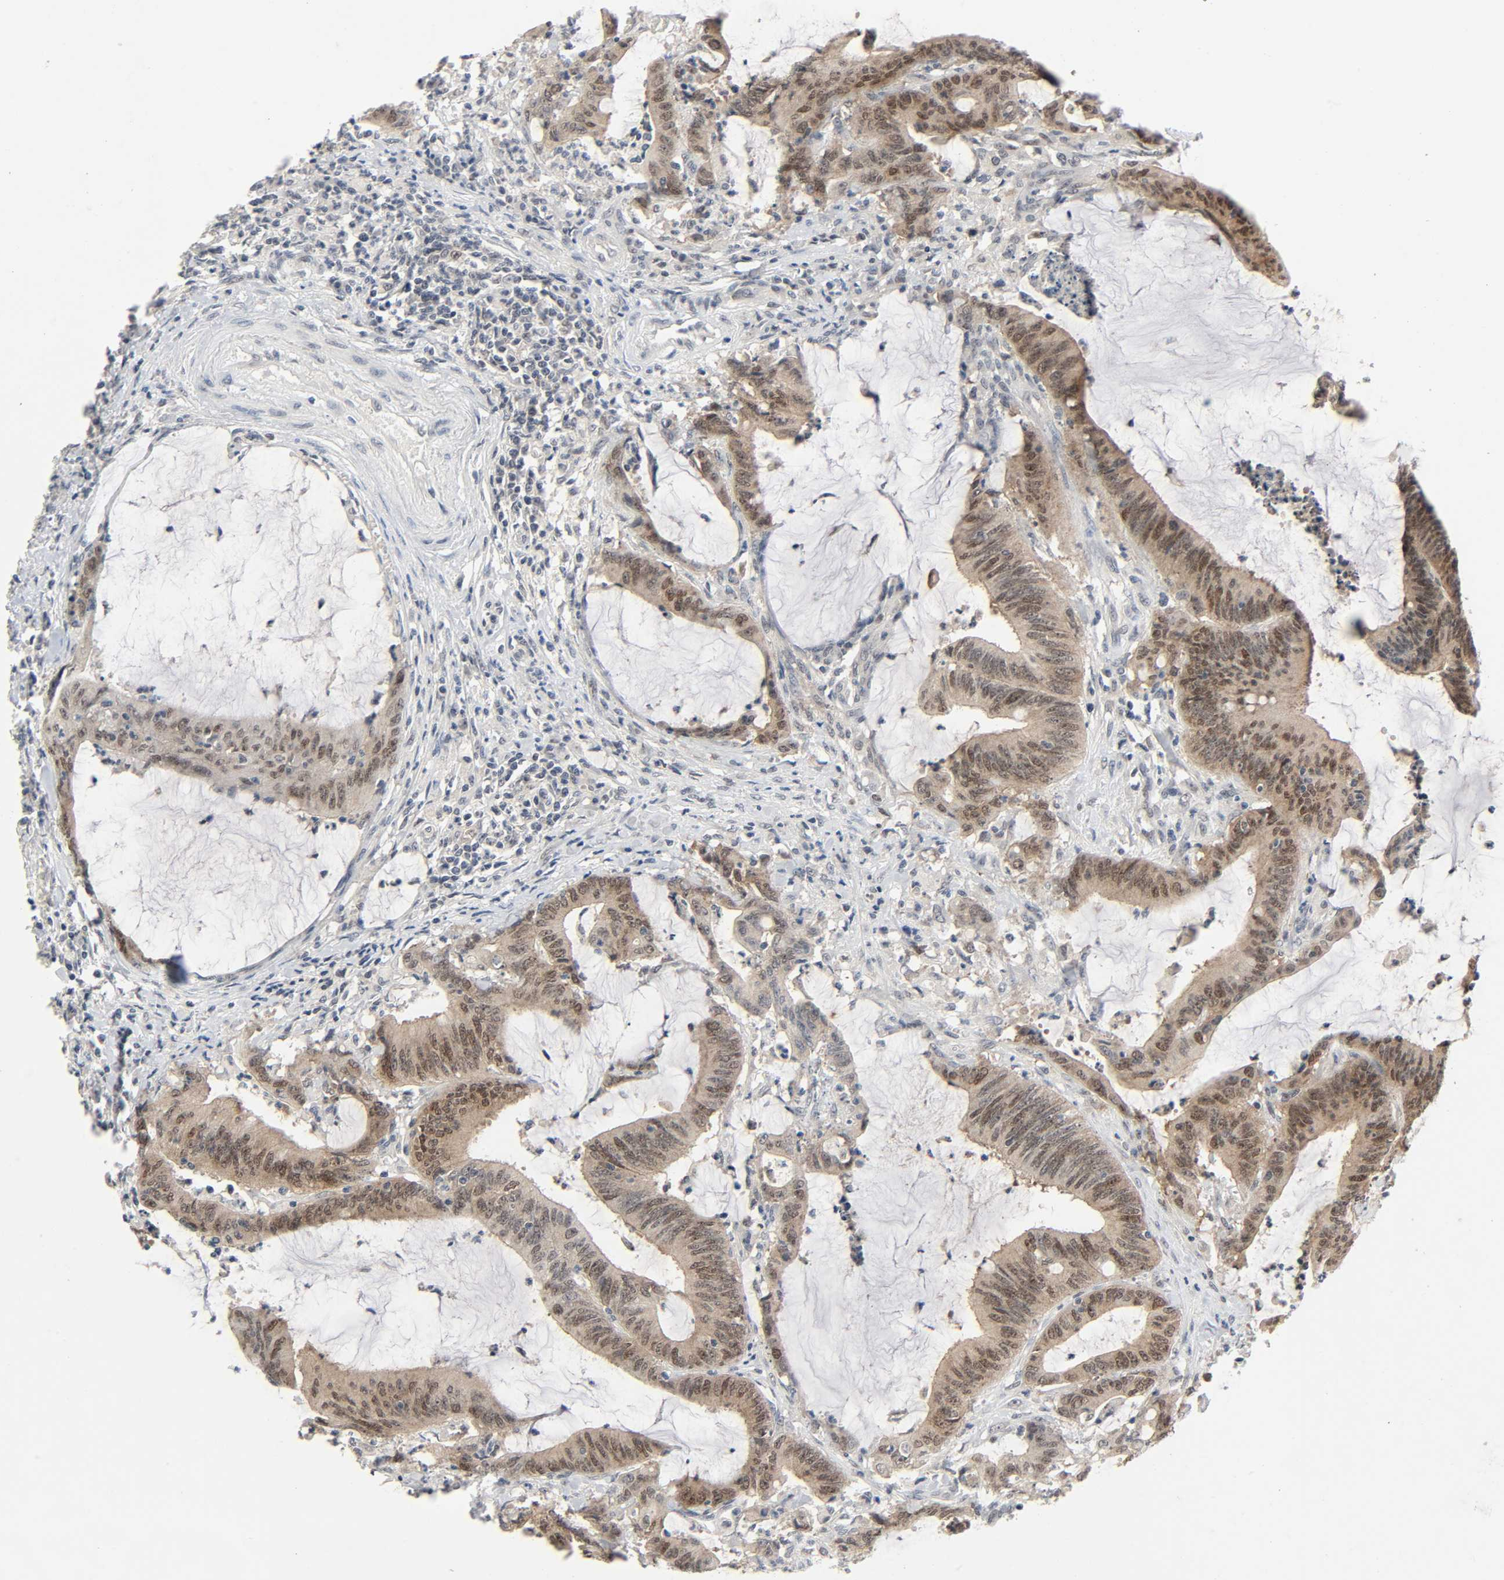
{"staining": {"intensity": "moderate", "quantity": ">75%", "location": "cytoplasmic/membranous,nuclear"}, "tissue": "colorectal cancer", "cell_type": "Tumor cells", "image_type": "cancer", "snomed": [{"axis": "morphology", "description": "Adenocarcinoma, NOS"}, {"axis": "topography", "description": "Rectum"}], "caption": "Protein analysis of colorectal cancer tissue exhibits moderate cytoplasmic/membranous and nuclear positivity in approximately >75% of tumor cells.", "gene": "MAPKAPK5", "patient": {"sex": "female", "age": 66}}